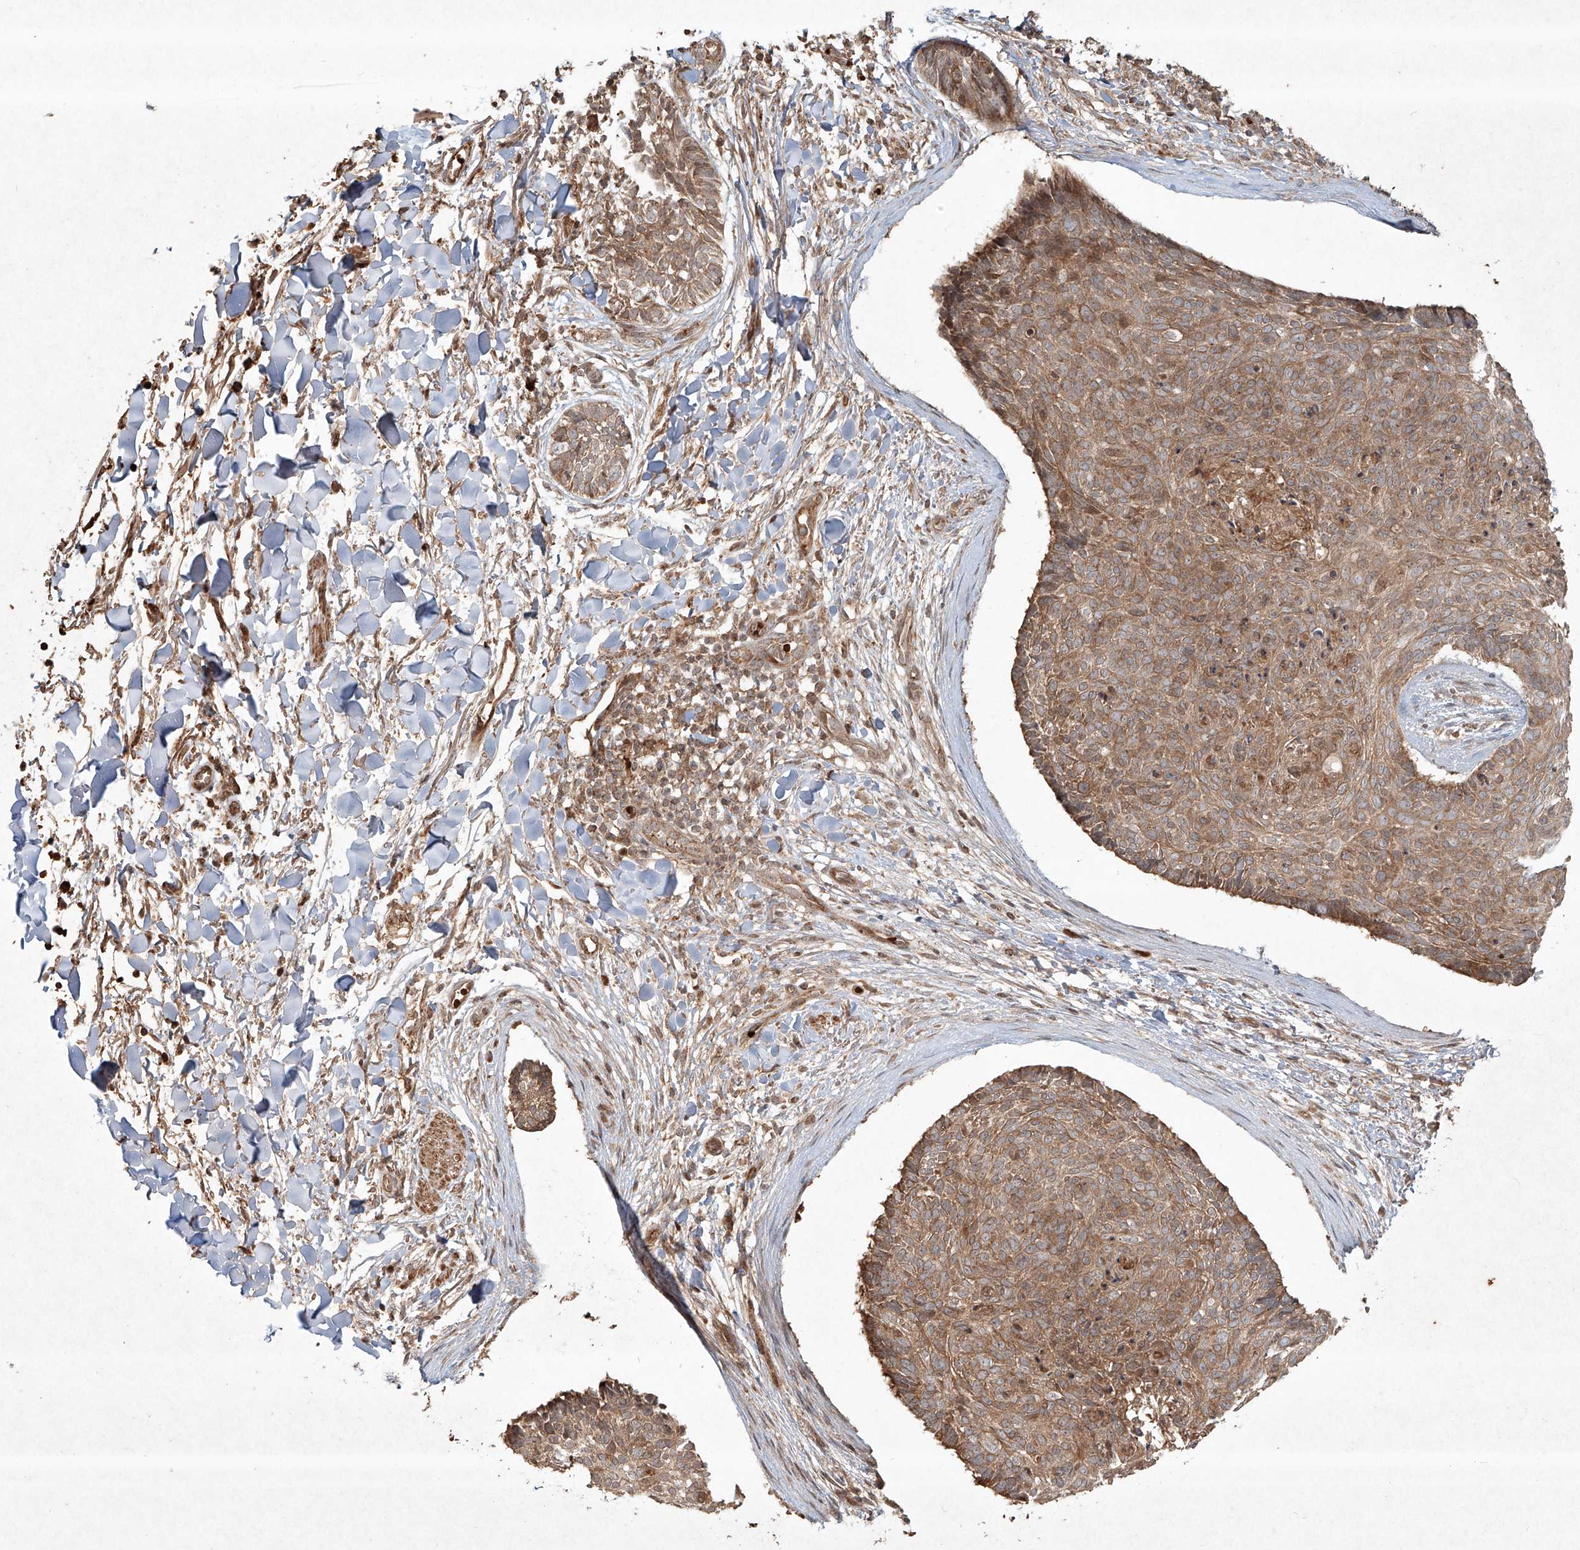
{"staining": {"intensity": "moderate", "quantity": ">75%", "location": "cytoplasmic/membranous"}, "tissue": "skin cancer", "cell_type": "Tumor cells", "image_type": "cancer", "snomed": [{"axis": "morphology", "description": "Normal tissue, NOS"}, {"axis": "morphology", "description": "Basal cell carcinoma"}, {"axis": "topography", "description": "Skin"}], "caption": "There is medium levels of moderate cytoplasmic/membranous staining in tumor cells of skin cancer (basal cell carcinoma), as demonstrated by immunohistochemical staining (brown color).", "gene": "CYYR1", "patient": {"sex": "female", "age": 56}}